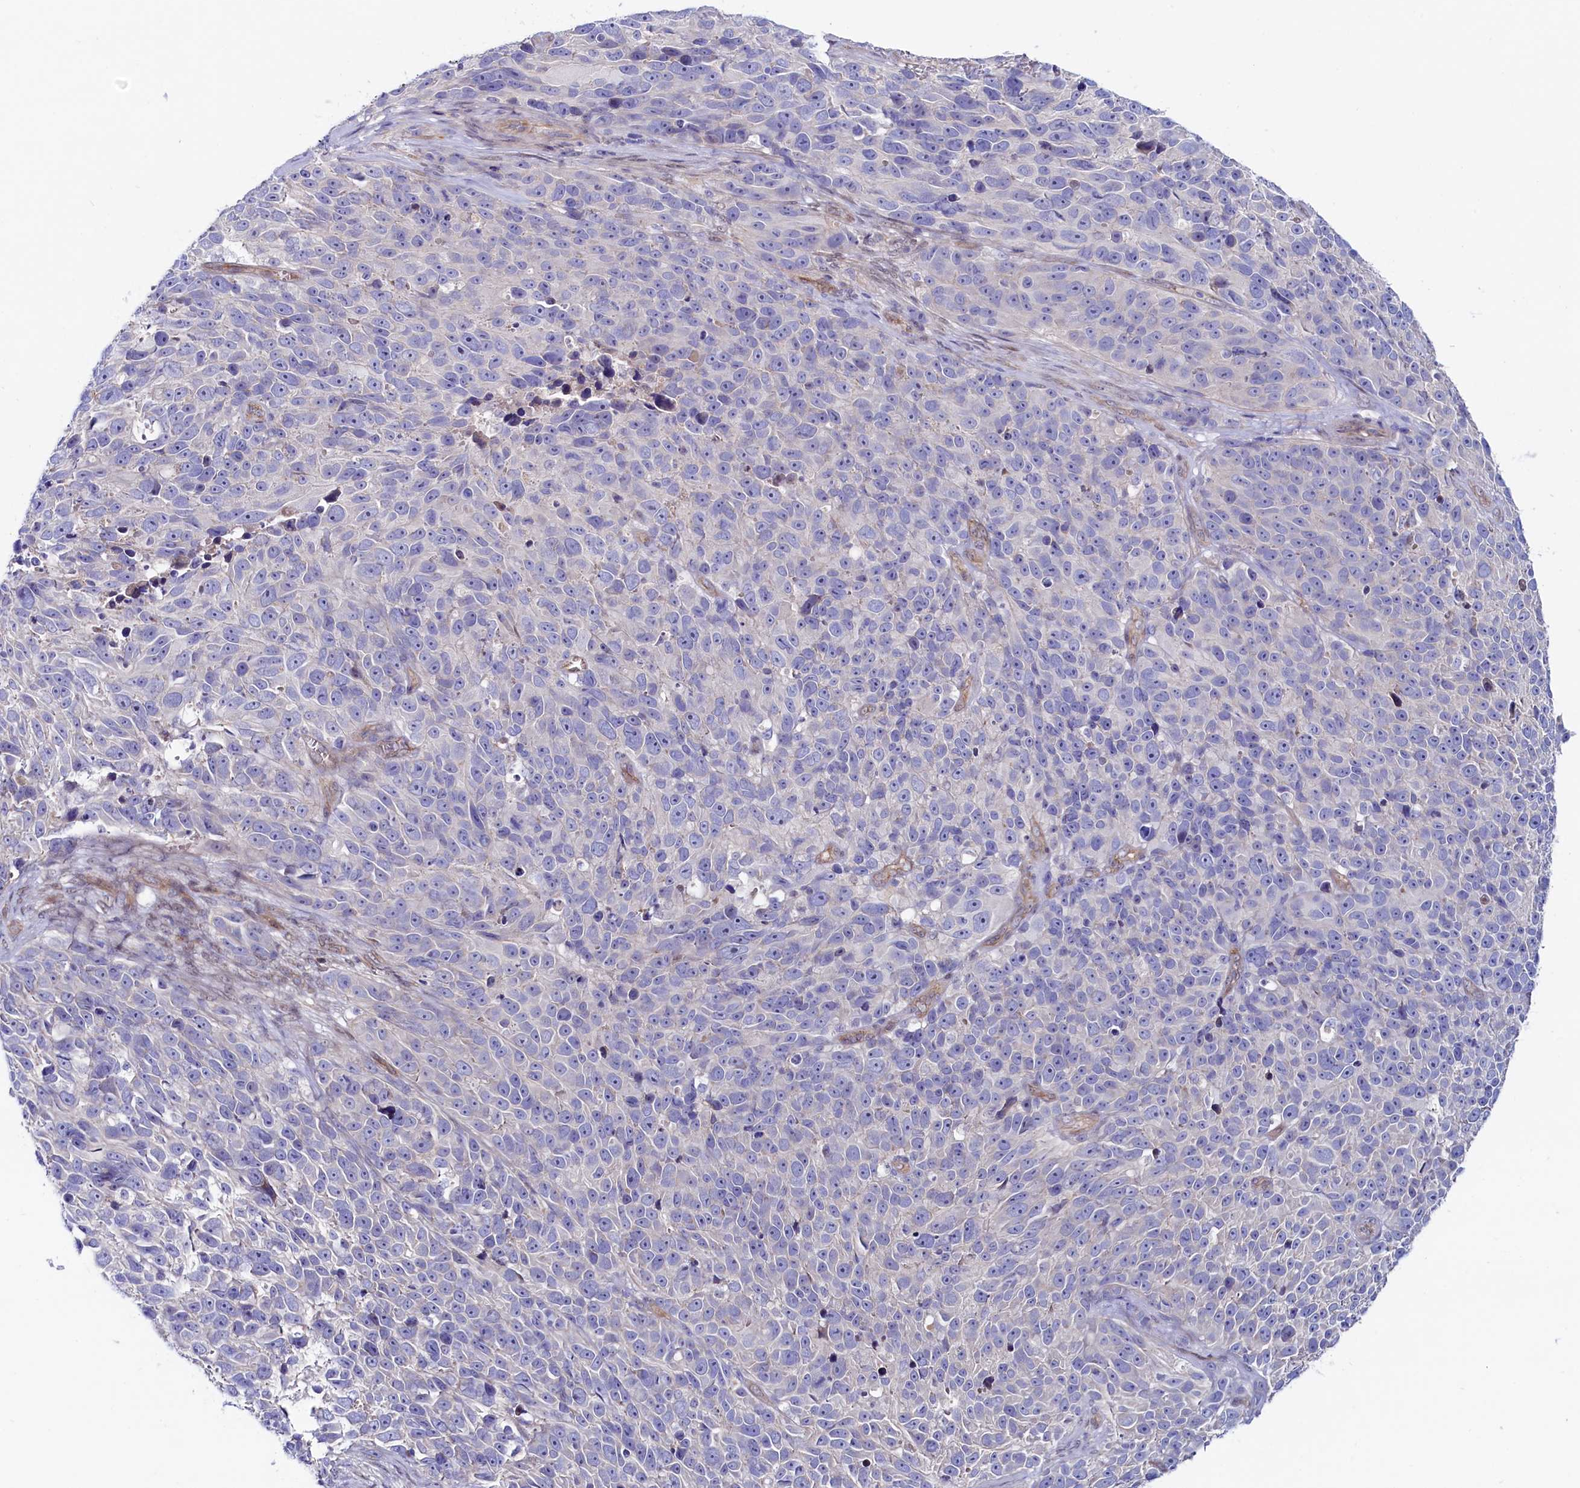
{"staining": {"intensity": "negative", "quantity": "none", "location": "none"}, "tissue": "melanoma", "cell_type": "Tumor cells", "image_type": "cancer", "snomed": [{"axis": "morphology", "description": "Malignant melanoma, NOS"}, {"axis": "topography", "description": "Skin"}], "caption": "Tumor cells show no significant protein positivity in melanoma.", "gene": "ASTE1", "patient": {"sex": "male", "age": 84}}